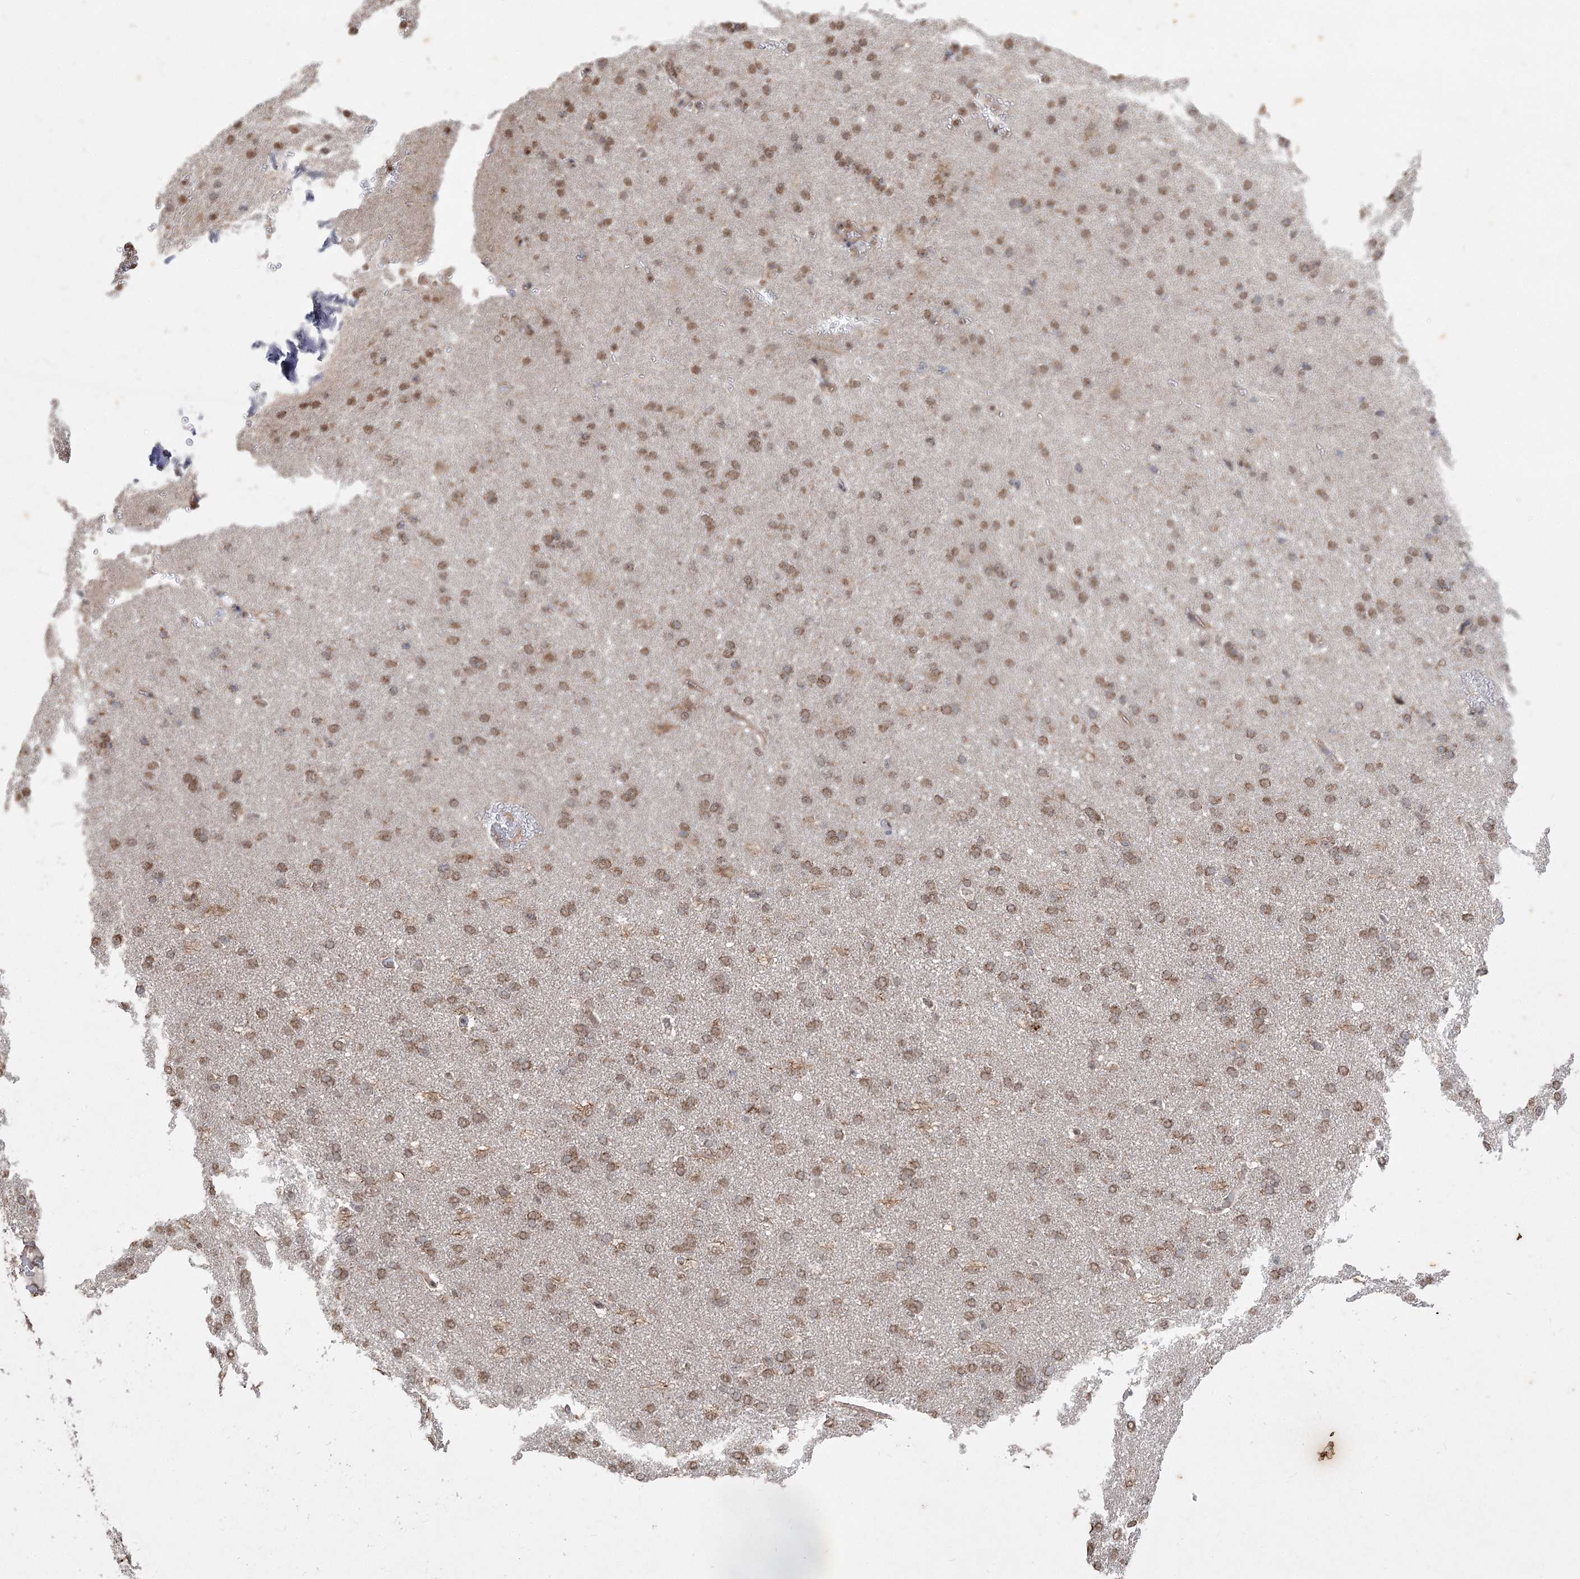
{"staining": {"intensity": "moderate", "quantity": ">75%", "location": "cytoplasmic/membranous"}, "tissue": "cerebral cortex", "cell_type": "Endothelial cells", "image_type": "normal", "snomed": [{"axis": "morphology", "description": "Normal tissue, NOS"}, {"axis": "topography", "description": "Cerebral cortex"}], "caption": "Endothelial cells reveal medium levels of moderate cytoplasmic/membranous expression in approximately >75% of cells in unremarkable human cerebral cortex.", "gene": "ZSCAN23", "patient": {"sex": "male", "age": 62}}